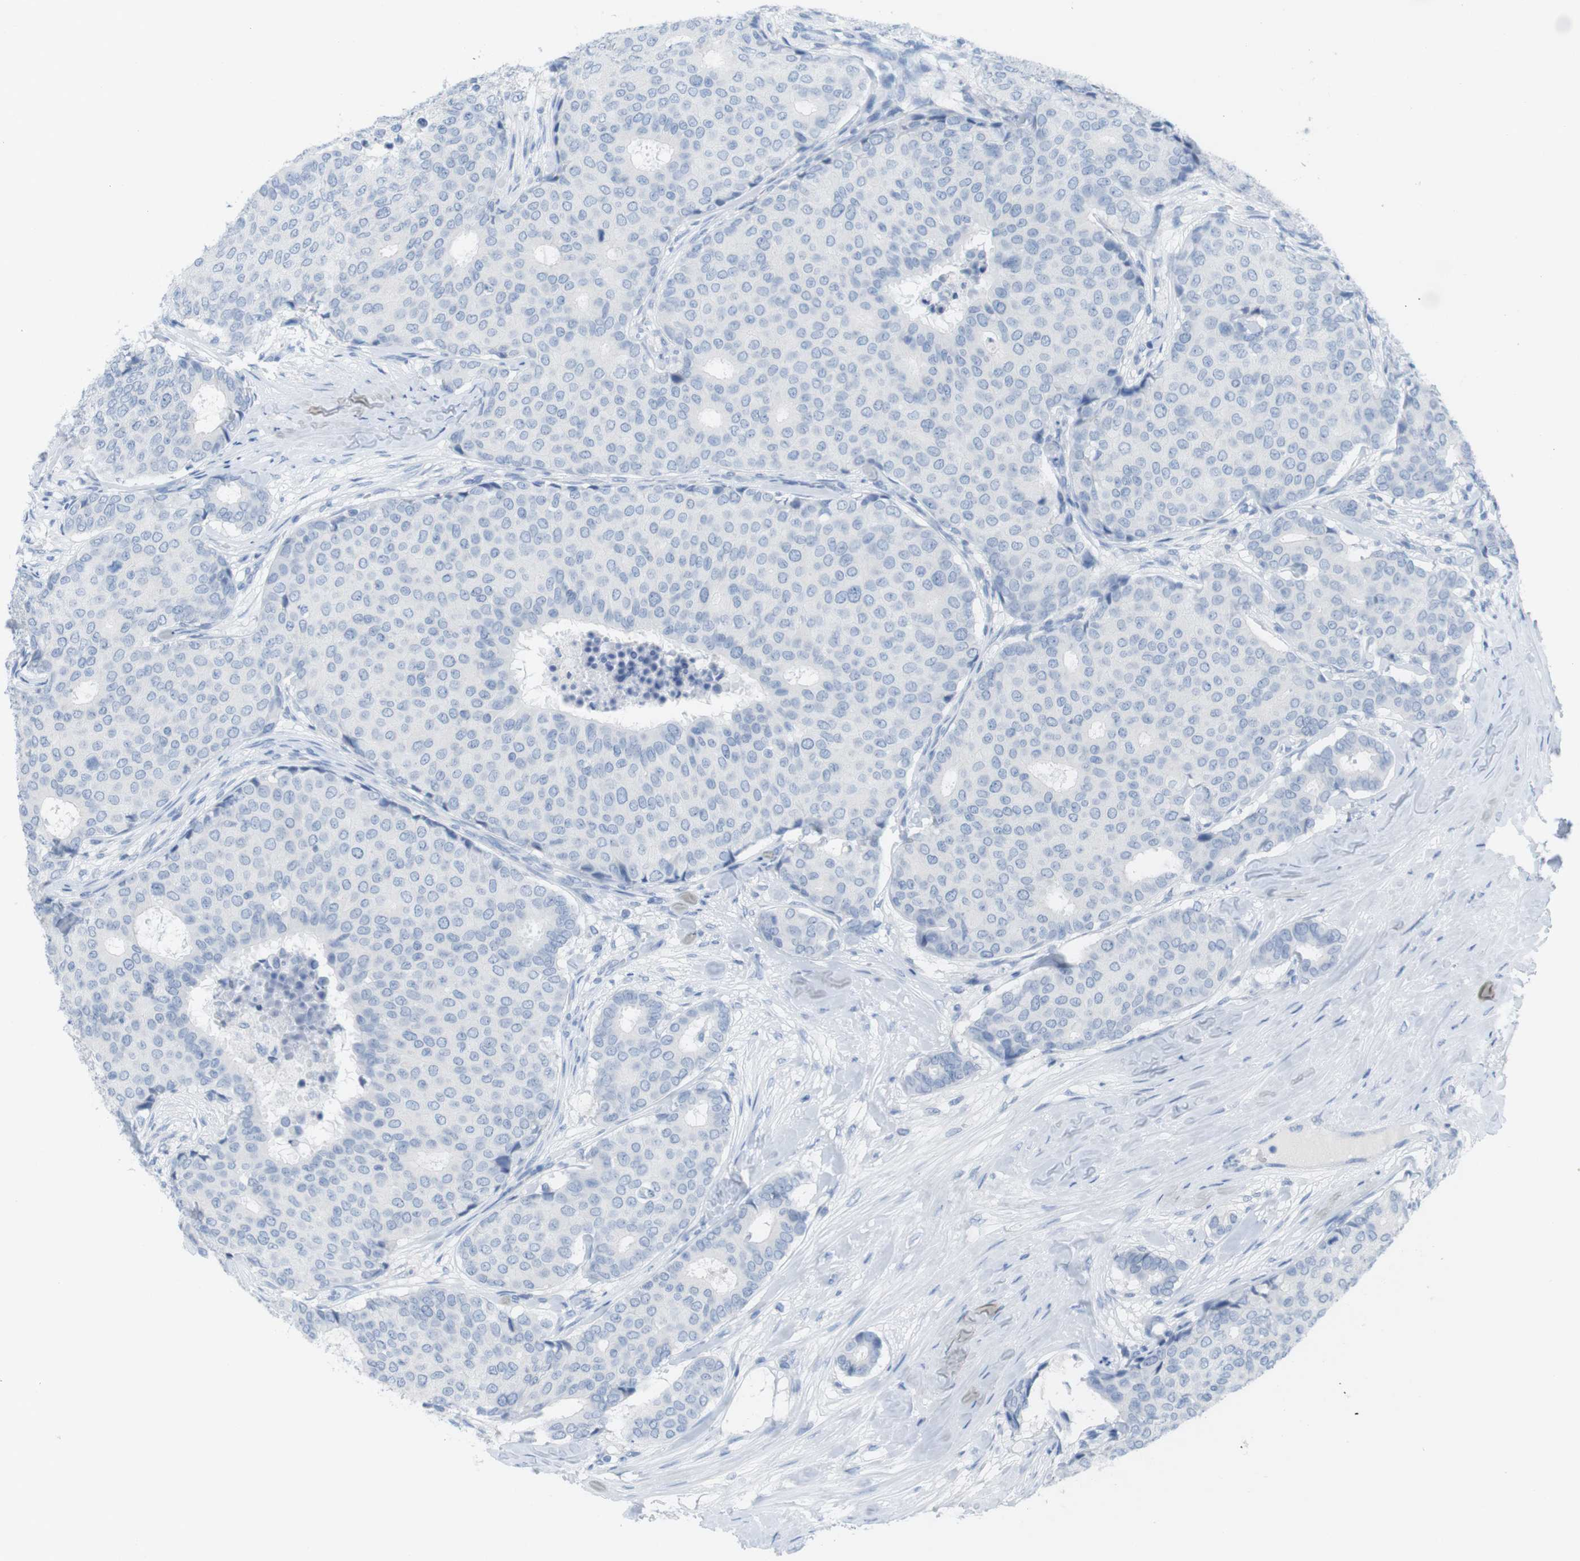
{"staining": {"intensity": "negative", "quantity": "none", "location": "none"}, "tissue": "breast cancer", "cell_type": "Tumor cells", "image_type": "cancer", "snomed": [{"axis": "morphology", "description": "Duct carcinoma"}, {"axis": "topography", "description": "Breast"}], "caption": "IHC of infiltrating ductal carcinoma (breast) reveals no positivity in tumor cells. Nuclei are stained in blue.", "gene": "HBG2", "patient": {"sex": "female", "age": 75}}